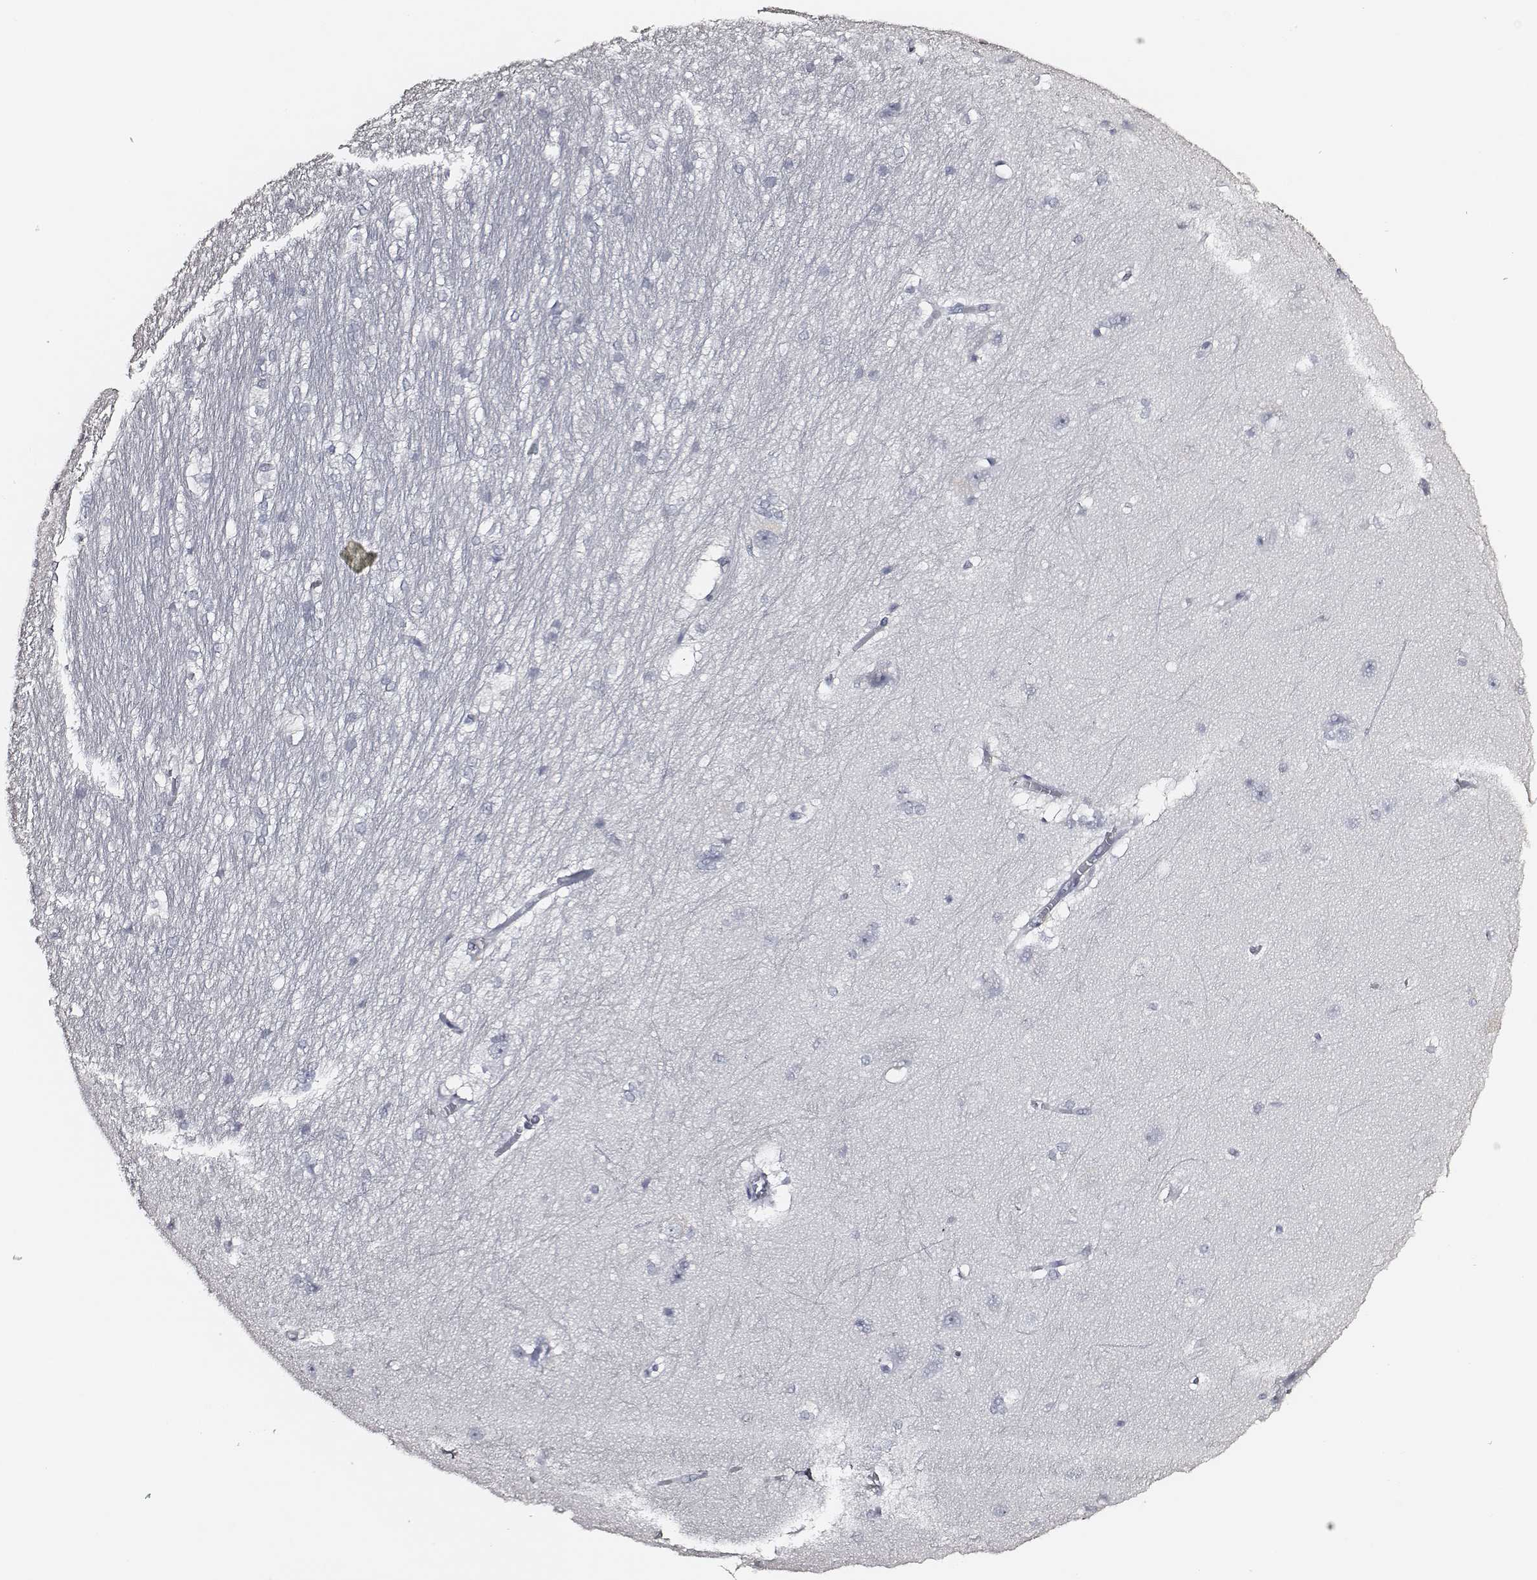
{"staining": {"intensity": "negative", "quantity": "none", "location": "none"}, "tissue": "hippocampus", "cell_type": "Glial cells", "image_type": "normal", "snomed": [{"axis": "morphology", "description": "Normal tissue, NOS"}, {"axis": "topography", "description": "Cerebral cortex"}, {"axis": "topography", "description": "Hippocampus"}], "caption": "Immunohistochemistry (IHC) micrograph of unremarkable hippocampus: human hippocampus stained with DAB (3,3'-diaminobenzidine) demonstrates no significant protein staining in glial cells. (Immunohistochemistry (IHC), brightfield microscopy, high magnification).", "gene": "DPEP1", "patient": {"sex": "female", "age": 19}}